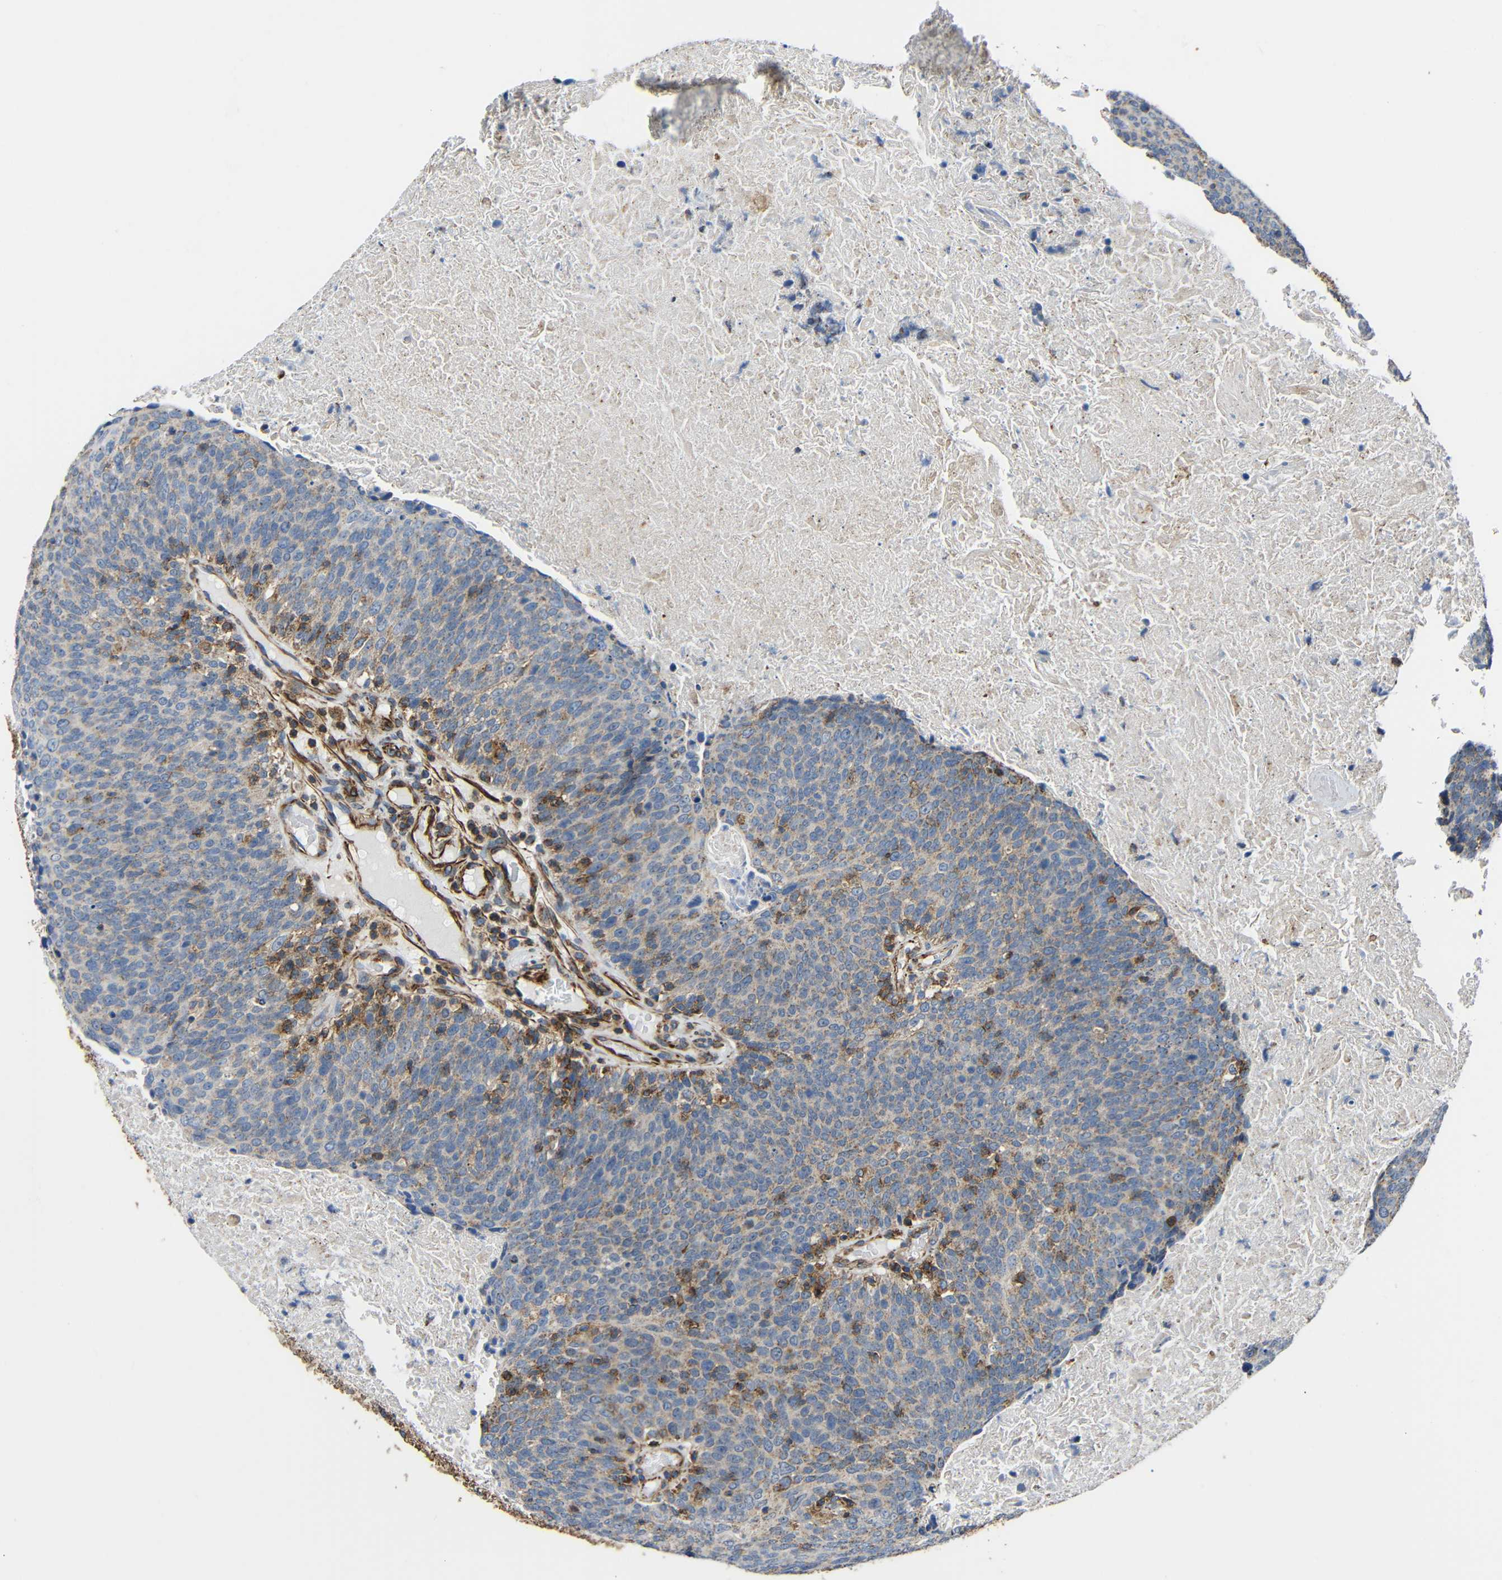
{"staining": {"intensity": "moderate", "quantity": "25%-75%", "location": "cytoplasmic/membranous"}, "tissue": "head and neck cancer", "cell_type": "Tumor cells", "image_type": "cancer", "snomed": [{"axis": "morphology", "description": "Squamous cell carcinoma, NOS"}, {"axis": "morphology", "description": "Squamous cell carcinoma, metastatic, NOS"}, {"axis": "topography", "description": "Lymph node"}, {"axis": "topography", "description": "Head-Neck"}], "caption": "Immunohistochemical staining of head and neck cancer displays medium levels of moderate cytoplasmic/membranous positivity in about 25%-75% of tumor cells.", "gene": "IGSF10", "patient": {"sex": "male", "age": 62}}